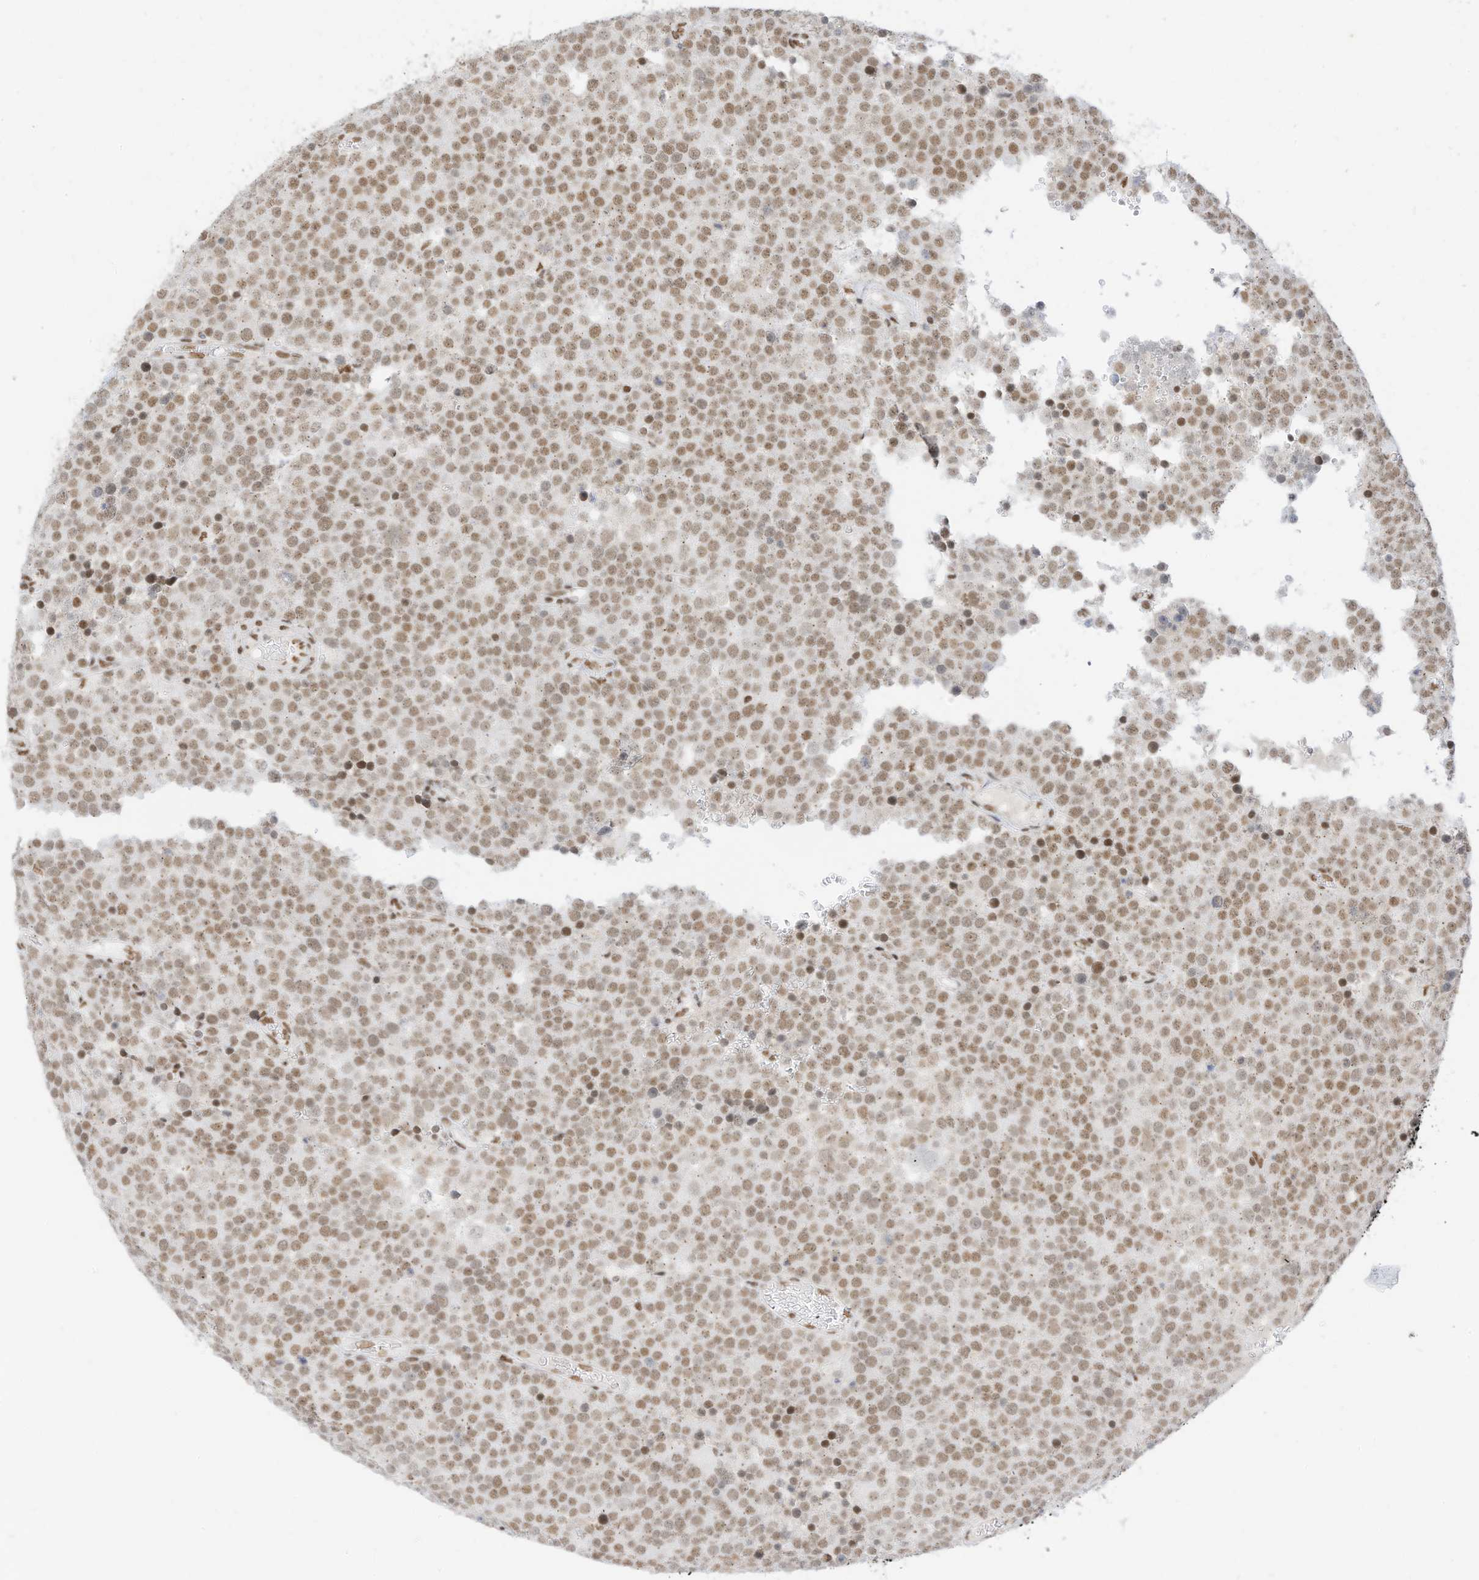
{"staining": {"intensity": "moderate", "quantity": ">75%", "location": "nuclear"}, "tissue": "testis cancer", "cell_type": "Tumor cells", "image_type": "cancer", "snomed": [{"axis": "morphology", "description": "Seminoma, NOS"}, {"axis": "topography", "description": "Testis"}], "caption": "The histopathology image displays a brown stain indicating the presence of a protein in the nuclear of tumor cells in testis seminoma.", "gene": "SMARCA2", "patient": {"sex": "male", "age": 71}}